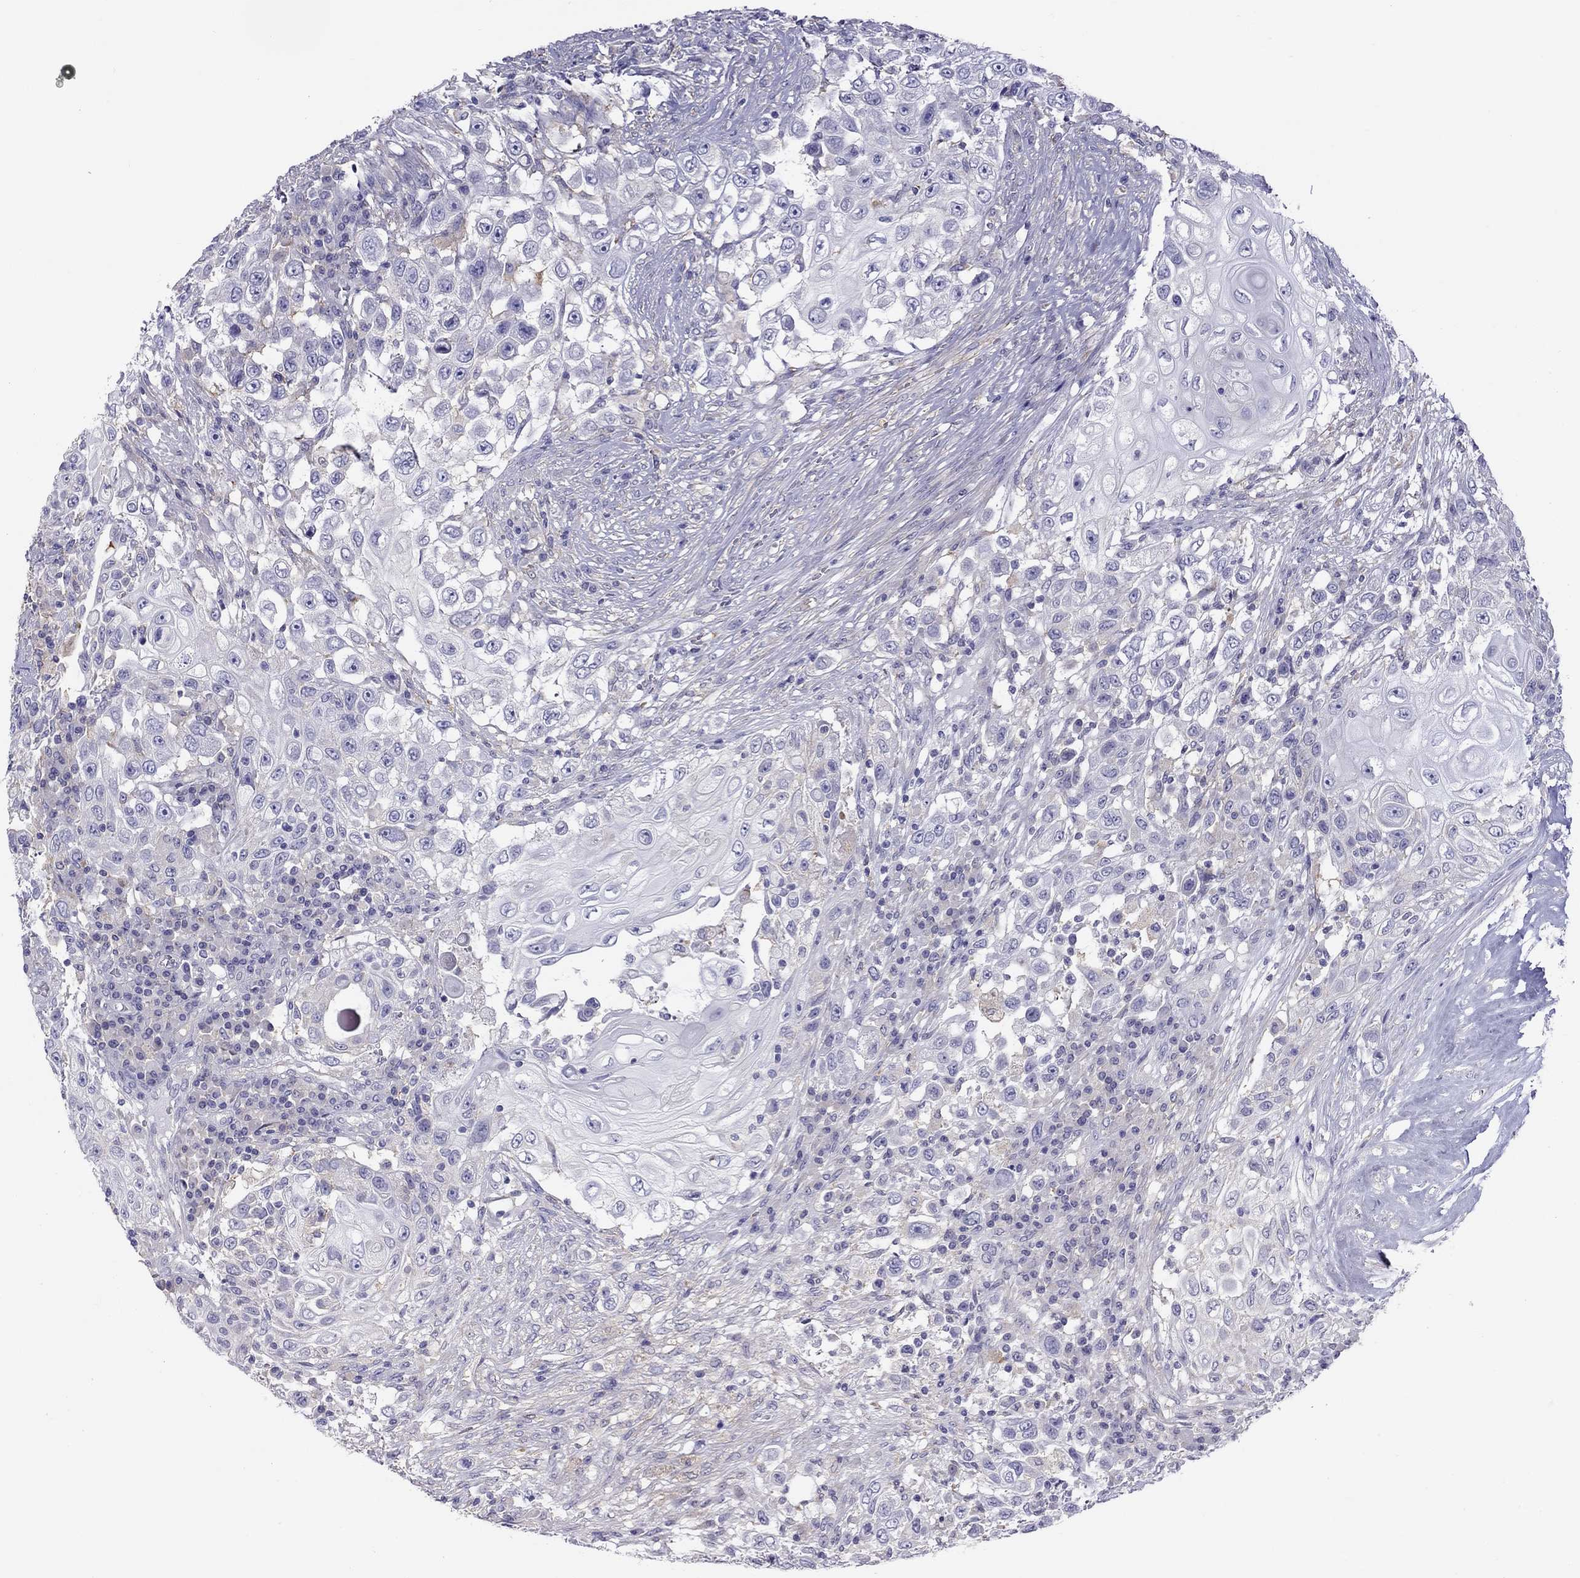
{"staining": {"intensity": "negative", "quantity": "none", "location": "none"}, "tissue": "urothelial cancer", "cell_type": "Tumor cells", "image_type": "cancer", "snomed": [{"axis": "morphology", "description": "Urothelial carcinoma, High grade"}, {"axis": "topography", "description": "Urinary bladder"}], "caption": "IHC photomicrograph of neoplastic tissue: human urothelial cancer stained with DAB reveals no significant protein expression in tumor cells.", "gene": "ALOX15B", "patient": {"sex": "female", "age": 56}}